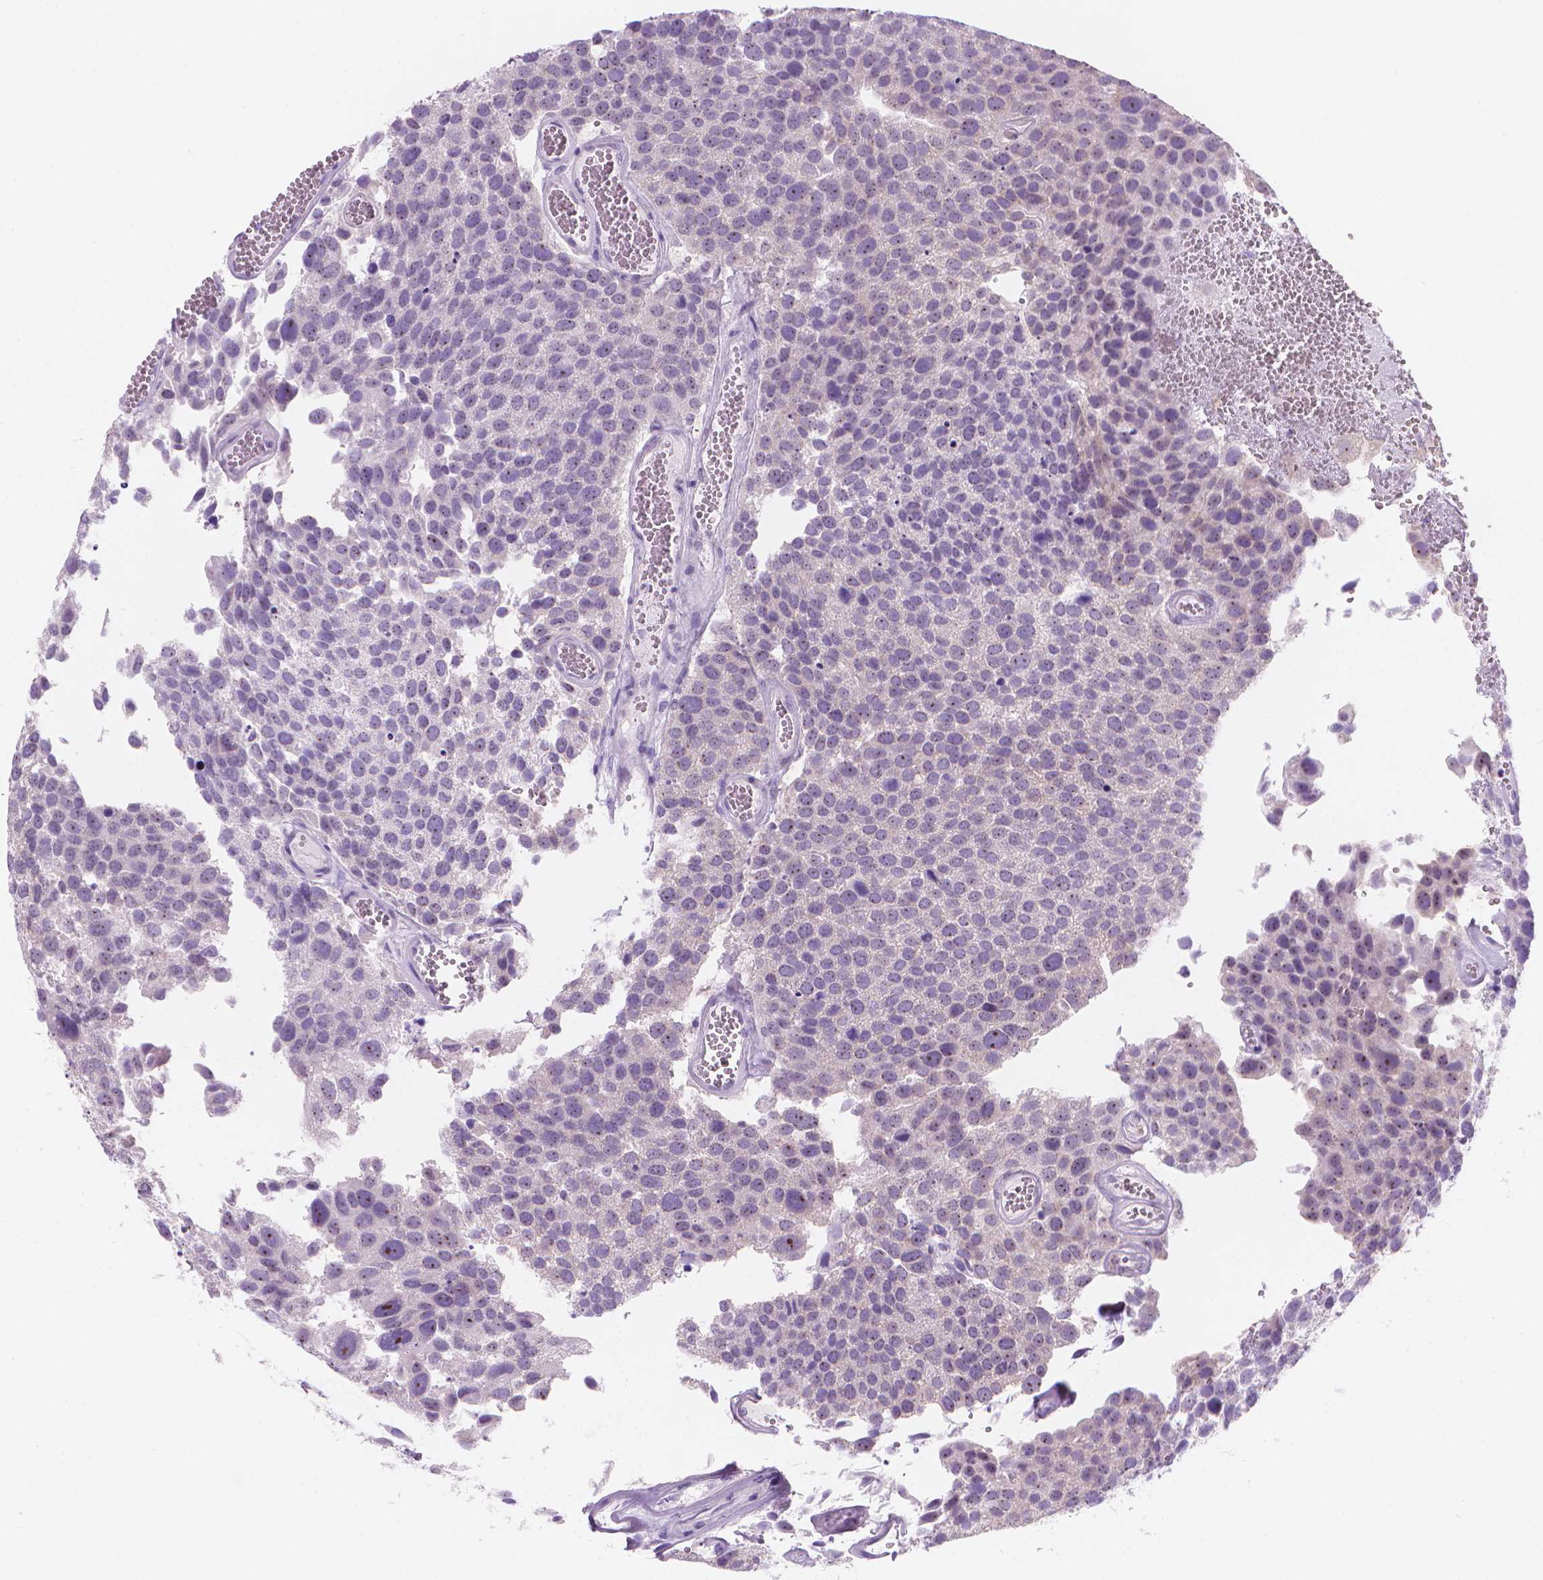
{"staining": {"intensity": "negative", "quantity": "none", "location": "none"}, "tissue": "urothelial cancer", "cell_type": "Tumor cells", "image_type": "cancer", "snomed": [{"axis": "morphology", "description": "Urothelial carcinoma, Low grade"}, {"axis": "topography", "description": "Urinary bladder"}], "caption": "This is a photomicrograph of immunohistochemistry (IHC) staining of urothelial cancer, which shows no expression in tumor cells.", "gene": "ENSG00000187186", "patient": {"sex": "female", "age": 69}}